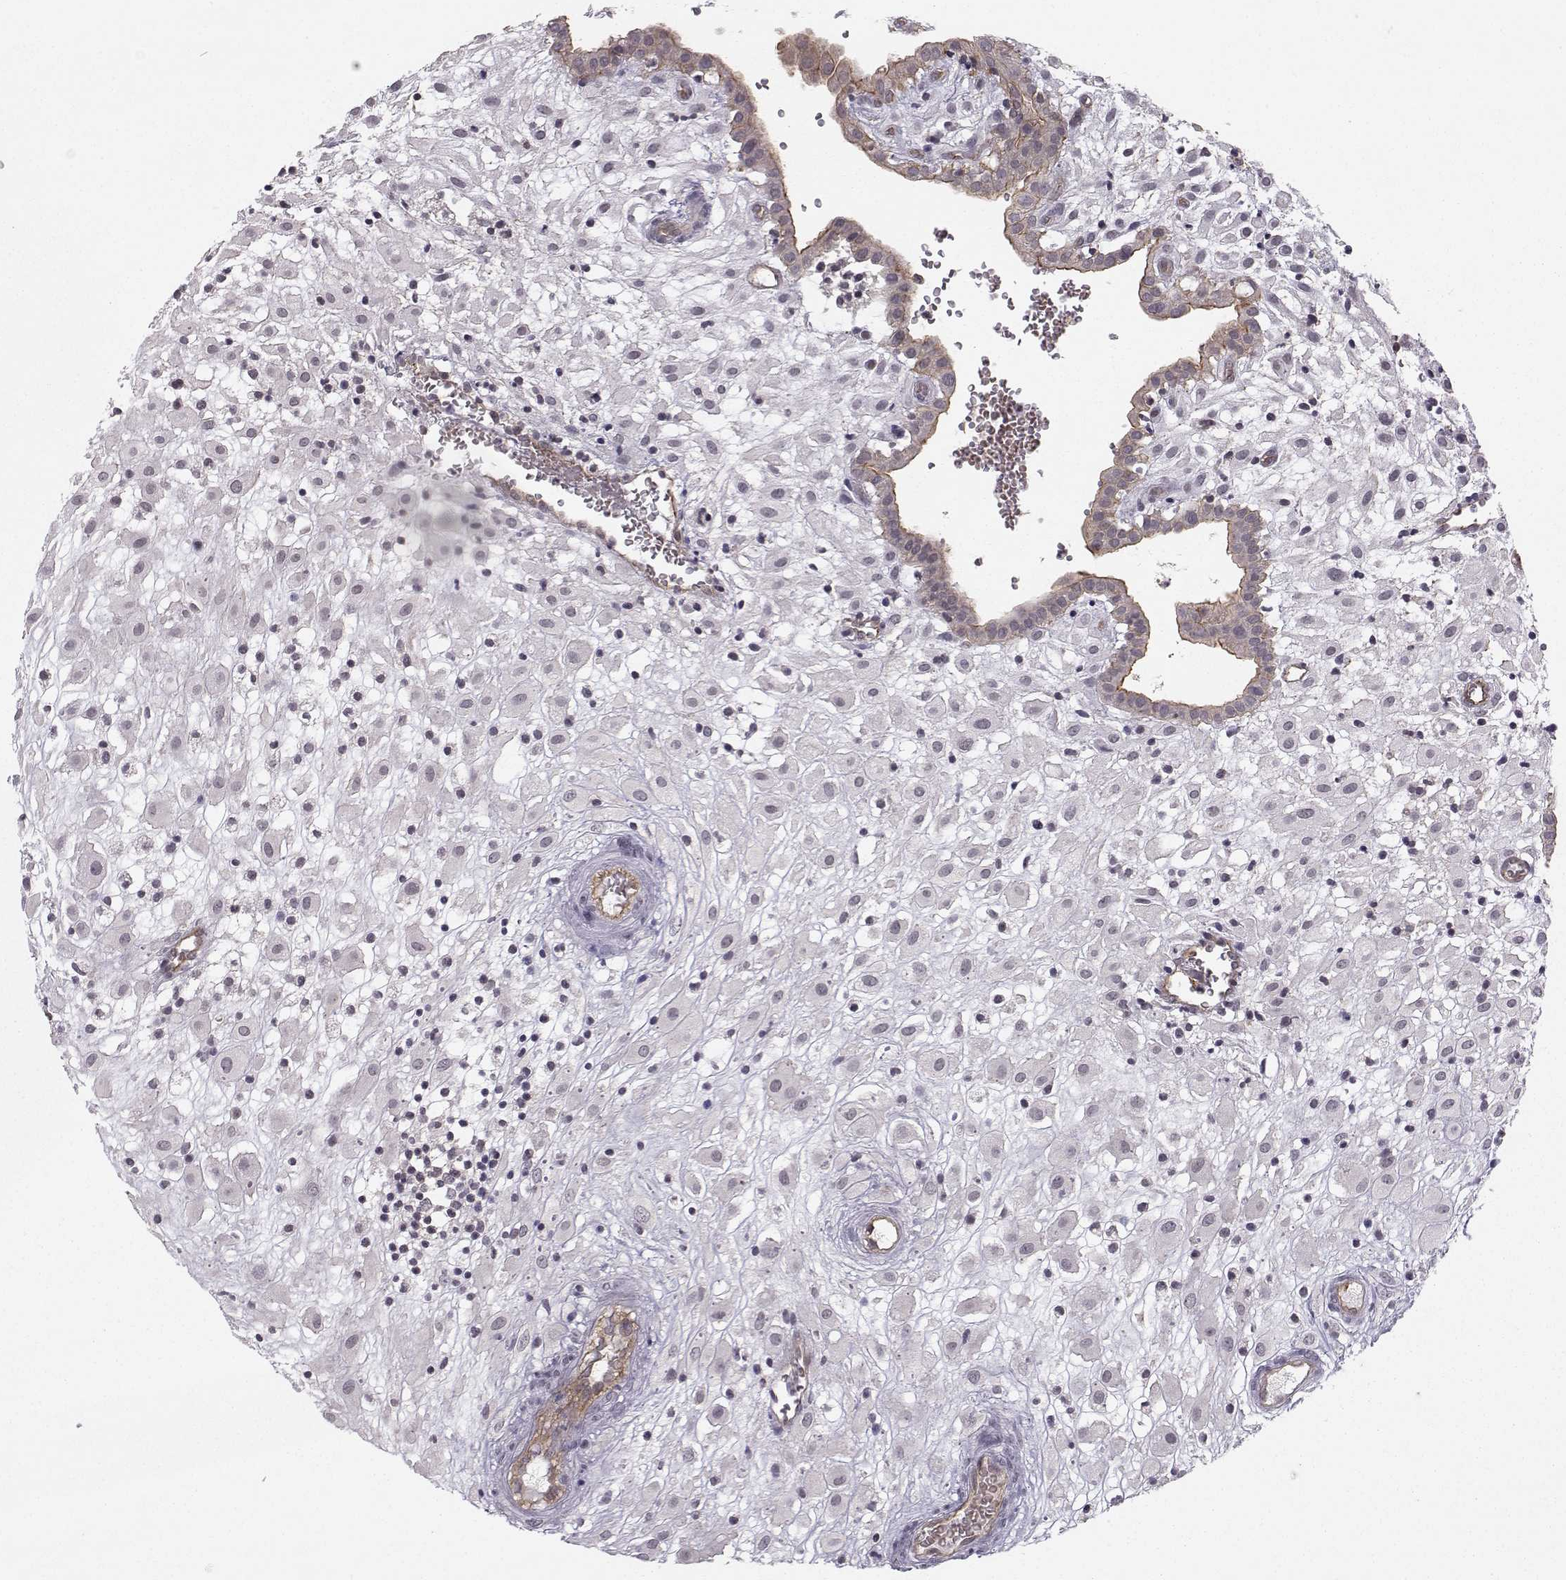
{"staining": {"intensity": "negative", "quantity": "none", "location": "none"}, "tissue": "placenta", "cell_type": "Decidual cells", "image_type": "normal", "snomed": [{"axis": "morphology", "description": "Normal tissue, NOS"}, {"axis": "topography", "description": "Placenta"}], "caption": "Human placenta stained for a protein using immunohistochemistry (IHC) displays no positivity in decidual cells.", "gene": "KIF13B", "patient": {"sex": "female", "age": 24}}